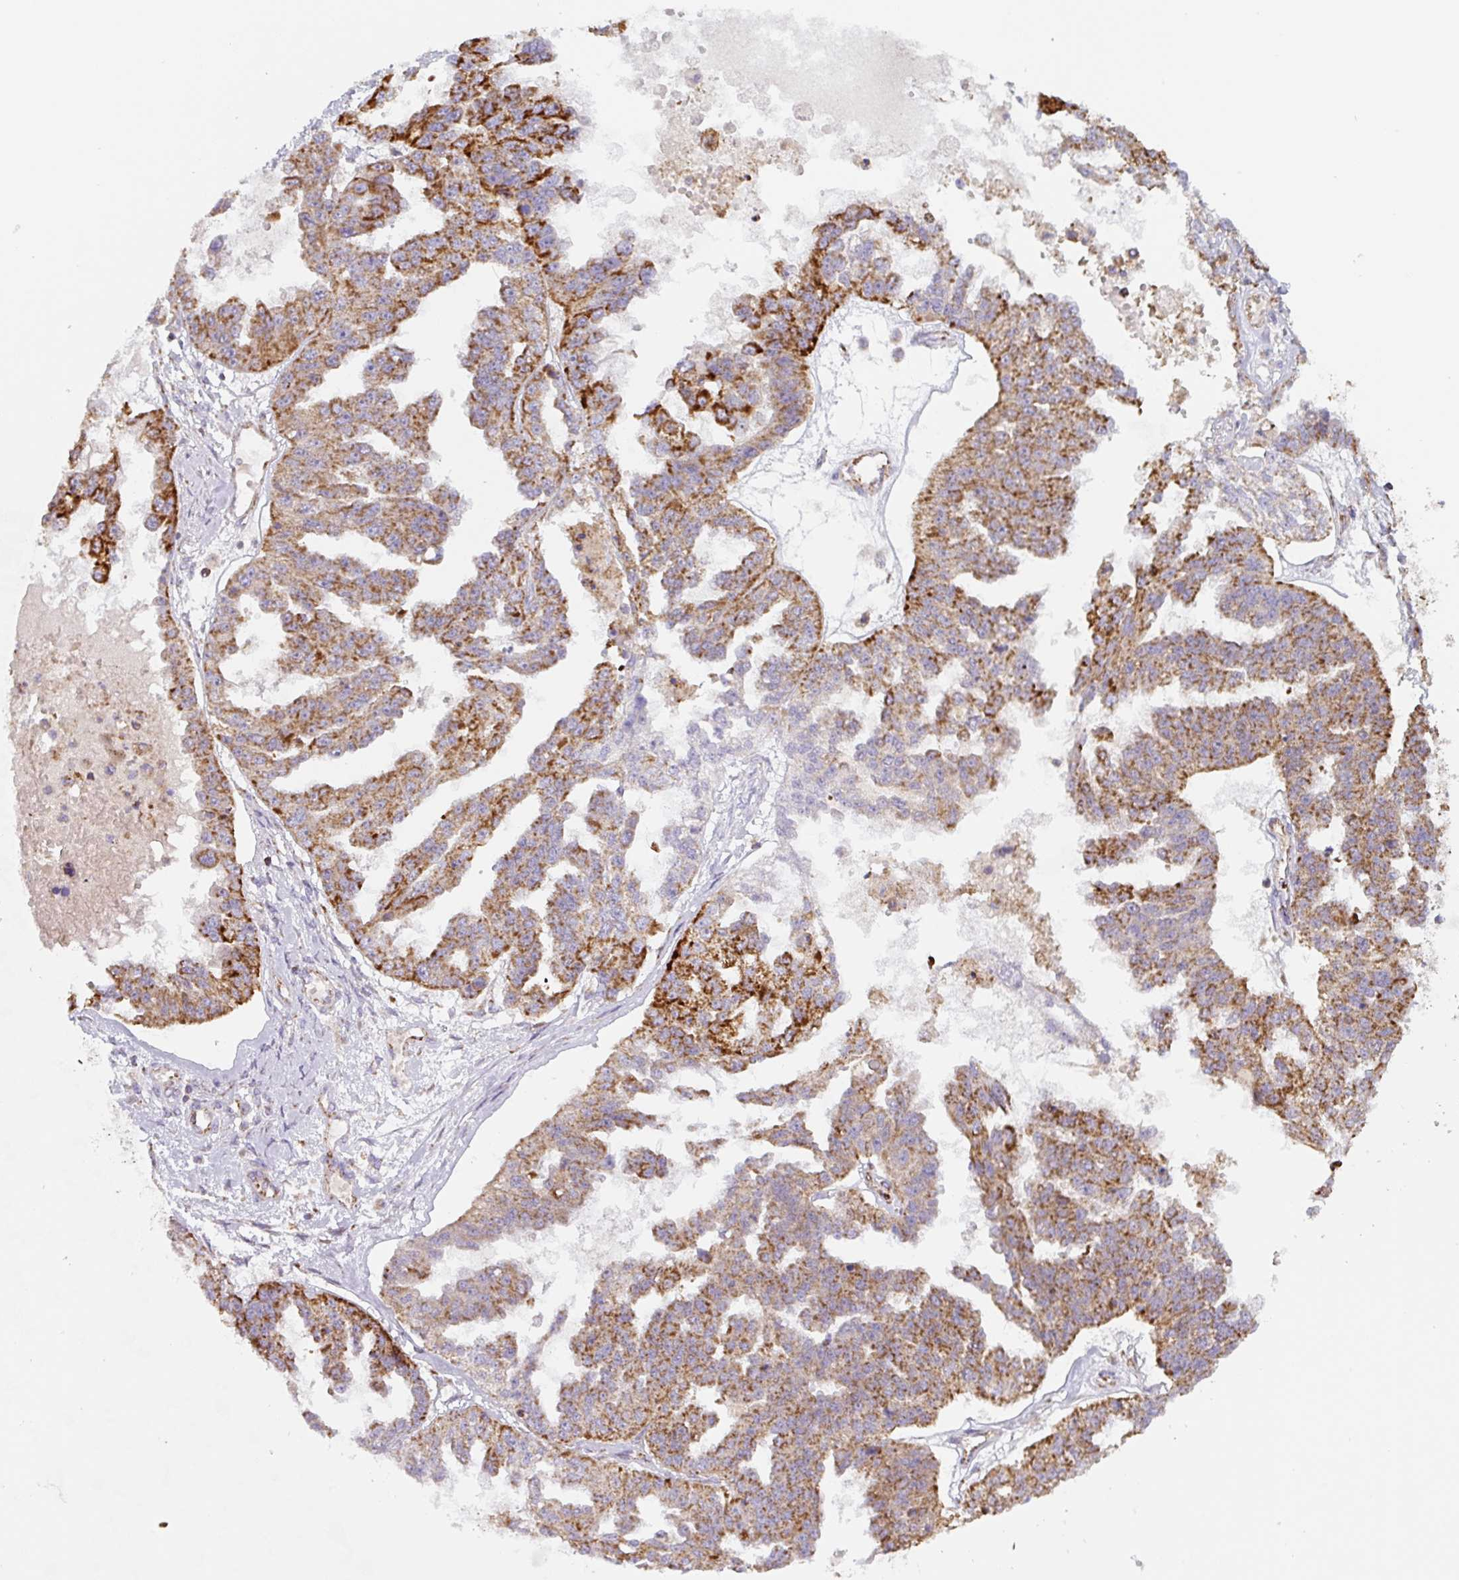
{"staining": {"intensity": "strong", "quantity": ">75%", "location": "cytoplasmic/membranous"}, "tissue": "ovarian cancer", "cell_type": "Tumor cells", "image_type": "cancer", "snomed": [{"axis": "morphology", "description": "Cystadenocarcinoma, serous, NOS"}, {"axis": "topography", "description": "Ovary"}], "caption": "Approximately >75% of tumor cells in ovarian serous cystadenocarcinoma exhibit strong cytoplasmic/membranous protein positivity as visualized by brown immunohistochemical staining.", "gene": "MT-CO2", "patient": {"sex": "female", "age": 58}}